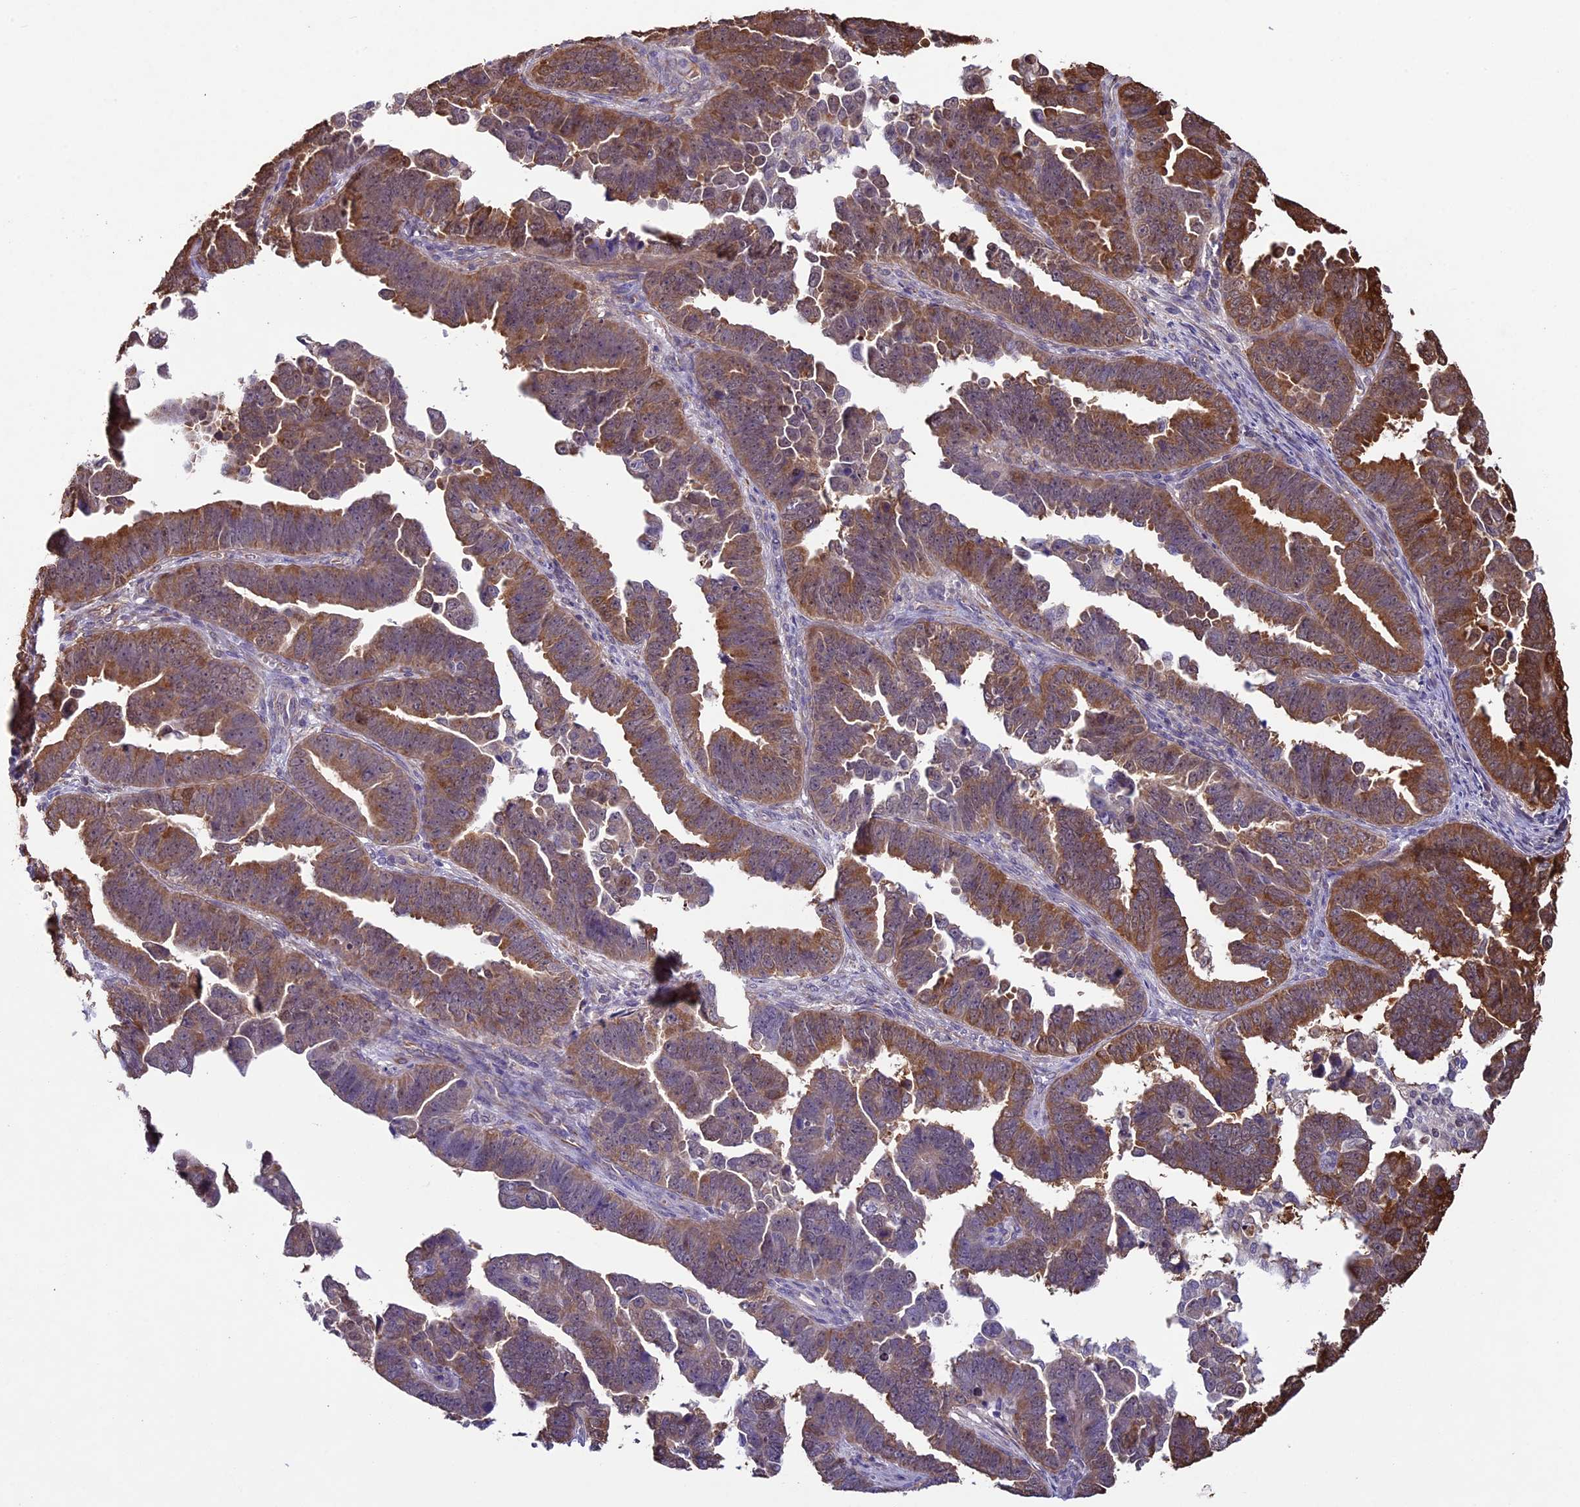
{"staining": {"intensity": "strong", "quantity": ">75%", "location": "cytoplasmic/membranous"}, "tissue": "endometrial cancer", "cell_type": "Tumor cells", "image_type": "cancer", "snomed": [{"axis": "morphology", "description": "Adenocarcinoma, NOS"}, {"axis": "topography", "description": "Endometrium"}], "caption": "Immunohistochemical staining of human adenocarcinoma (endometrial) demonstrates high levels of strong cytoplasmic/membranous staining in approximately >75% of tumor cells.", "gene": "C3orf70", "patient": {"sex": "female", "age": 75}}